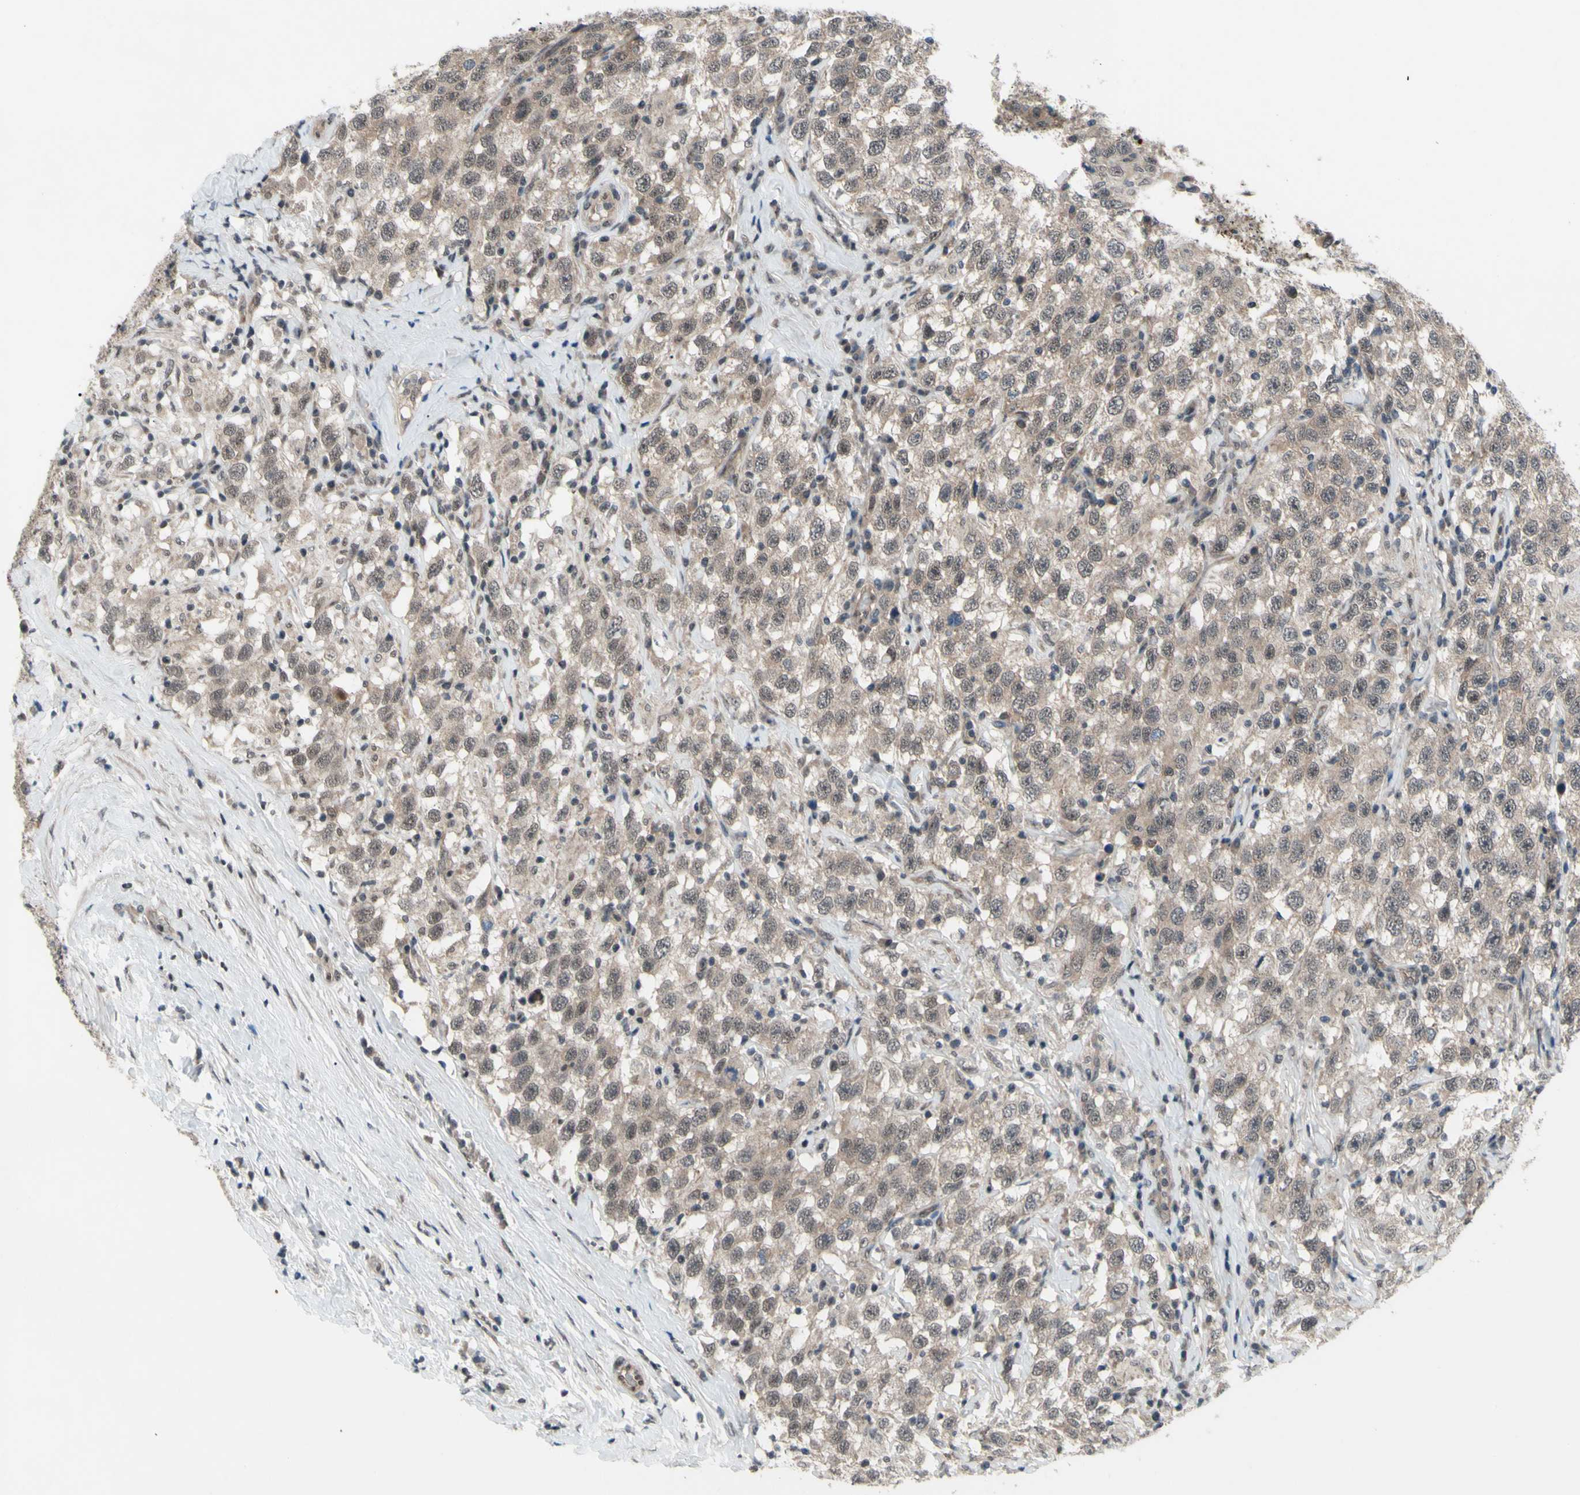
{"staining": {"intensity": "weak", "quantity": ">75%", "location": "cytoplasmic/membranous"}, "tissue": "testis cancer", "cell_type": "Tumor cells", "image_type": "cancer", "snomed": [{"axis": "morphology", "description": "Seminoma, NOS"}, {"axis": "topography", "description": "Testis"}], "caption": "Approximately >75% of tumor cells in human testis seminoma show weak cytoplasmic/membranous protein expression as visualized by brown immunohistochemical staining.", "gene": "TRDMT1", "patient": {"sex": "male", "age": 41}}